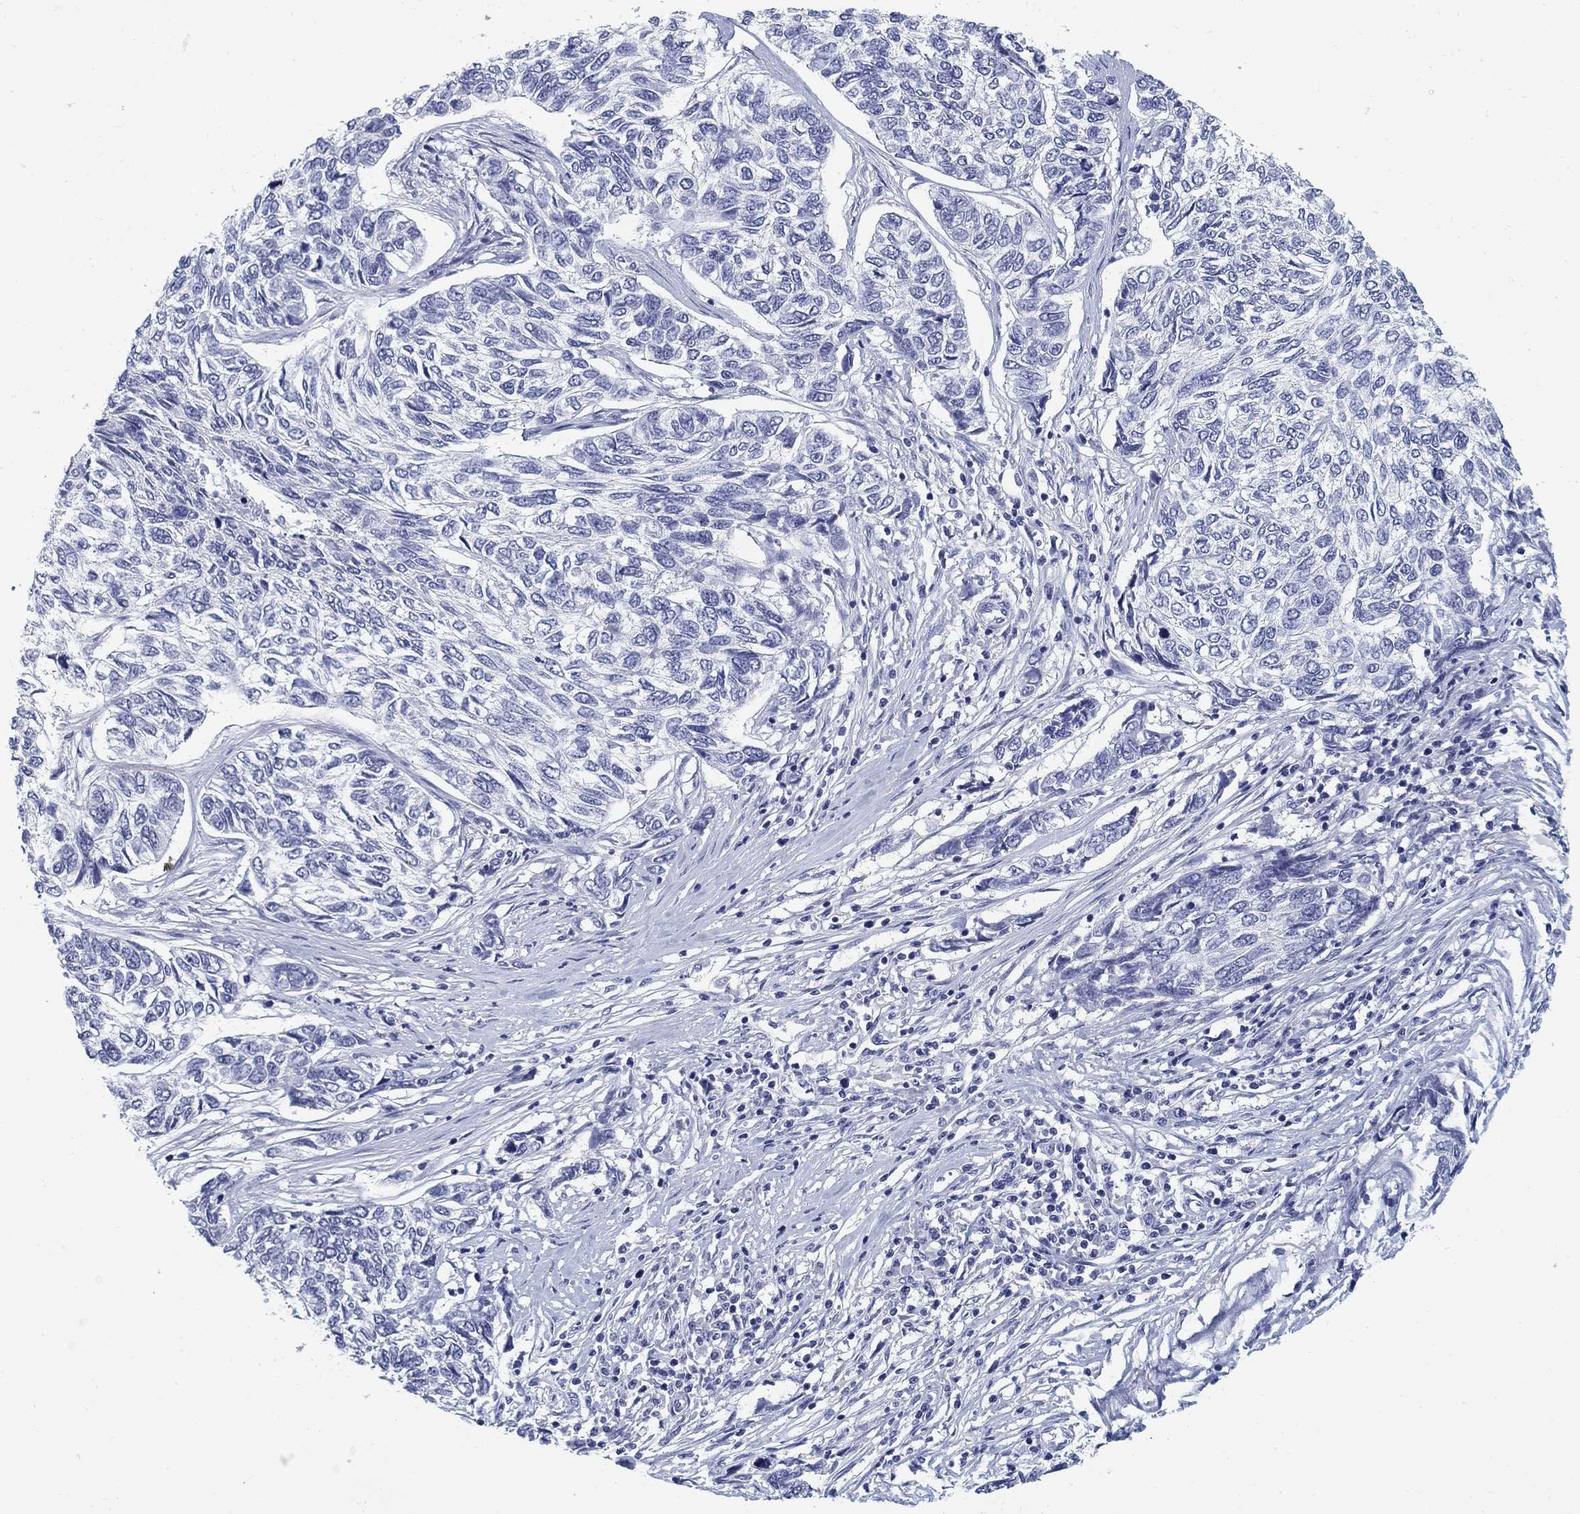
{"staining": {"intensity": "negative", "quantity": "none", "location": "none"}, "tissue": "skin cancer", "cell_type": "Tumor cells", "image_type": "cancer", "snomed": [{"axis": "morphology", "description": "Basal cell carcinoma"}, {"axis": "topography", "description": "Skin"}], "caption": "A high-resolution photomicrograph shows IHC staining of skin cancer, which reveals no significant expression in tumor cells.", "gene": "SLC2A5", "patient": {"sex": "female", "age": 65}}